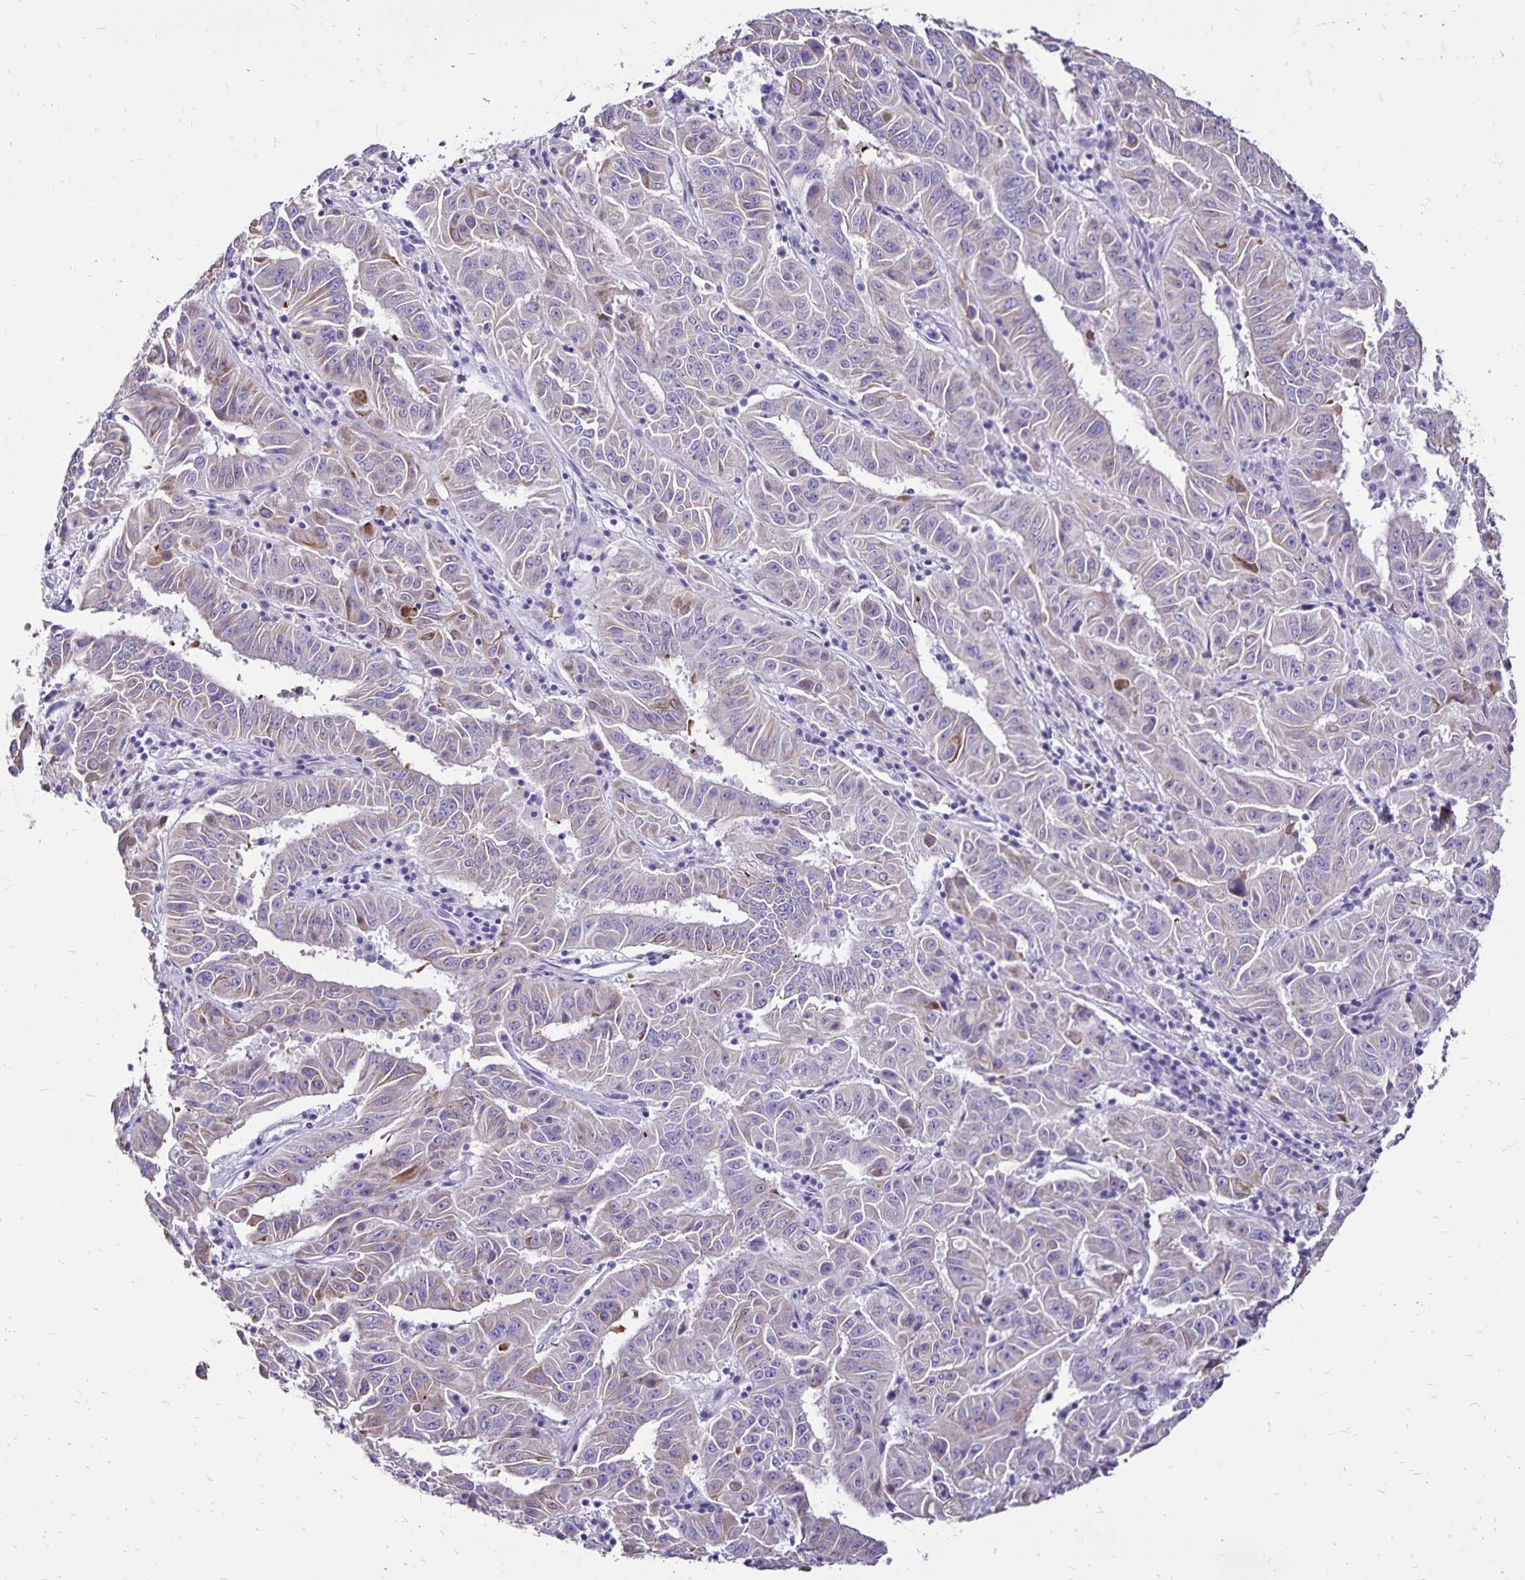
{"staining": {"intensity": "weak", "quantity": "25%-75%", "location": "cytoplasmic/membranous"}, "tissue": "pancreatic cancer", "cell_type": "Tumor cells", "image_type": "cancer", "snomed": [{"axis": "morphology", "description": "Adenocarcinoma, NOS"}, {"axis": "topography", "description": "Pancreas"}], "caption": "This image exhibits immunohistochemistry (IHC) staining of human pancreatic cancer (adenocarcinoma), with low weak cytoplasmic/membranous expression in approximately 25%-75% of tumor cells.", "gene": "EVPL", "patient": {"sex": "male", "age": 63}}